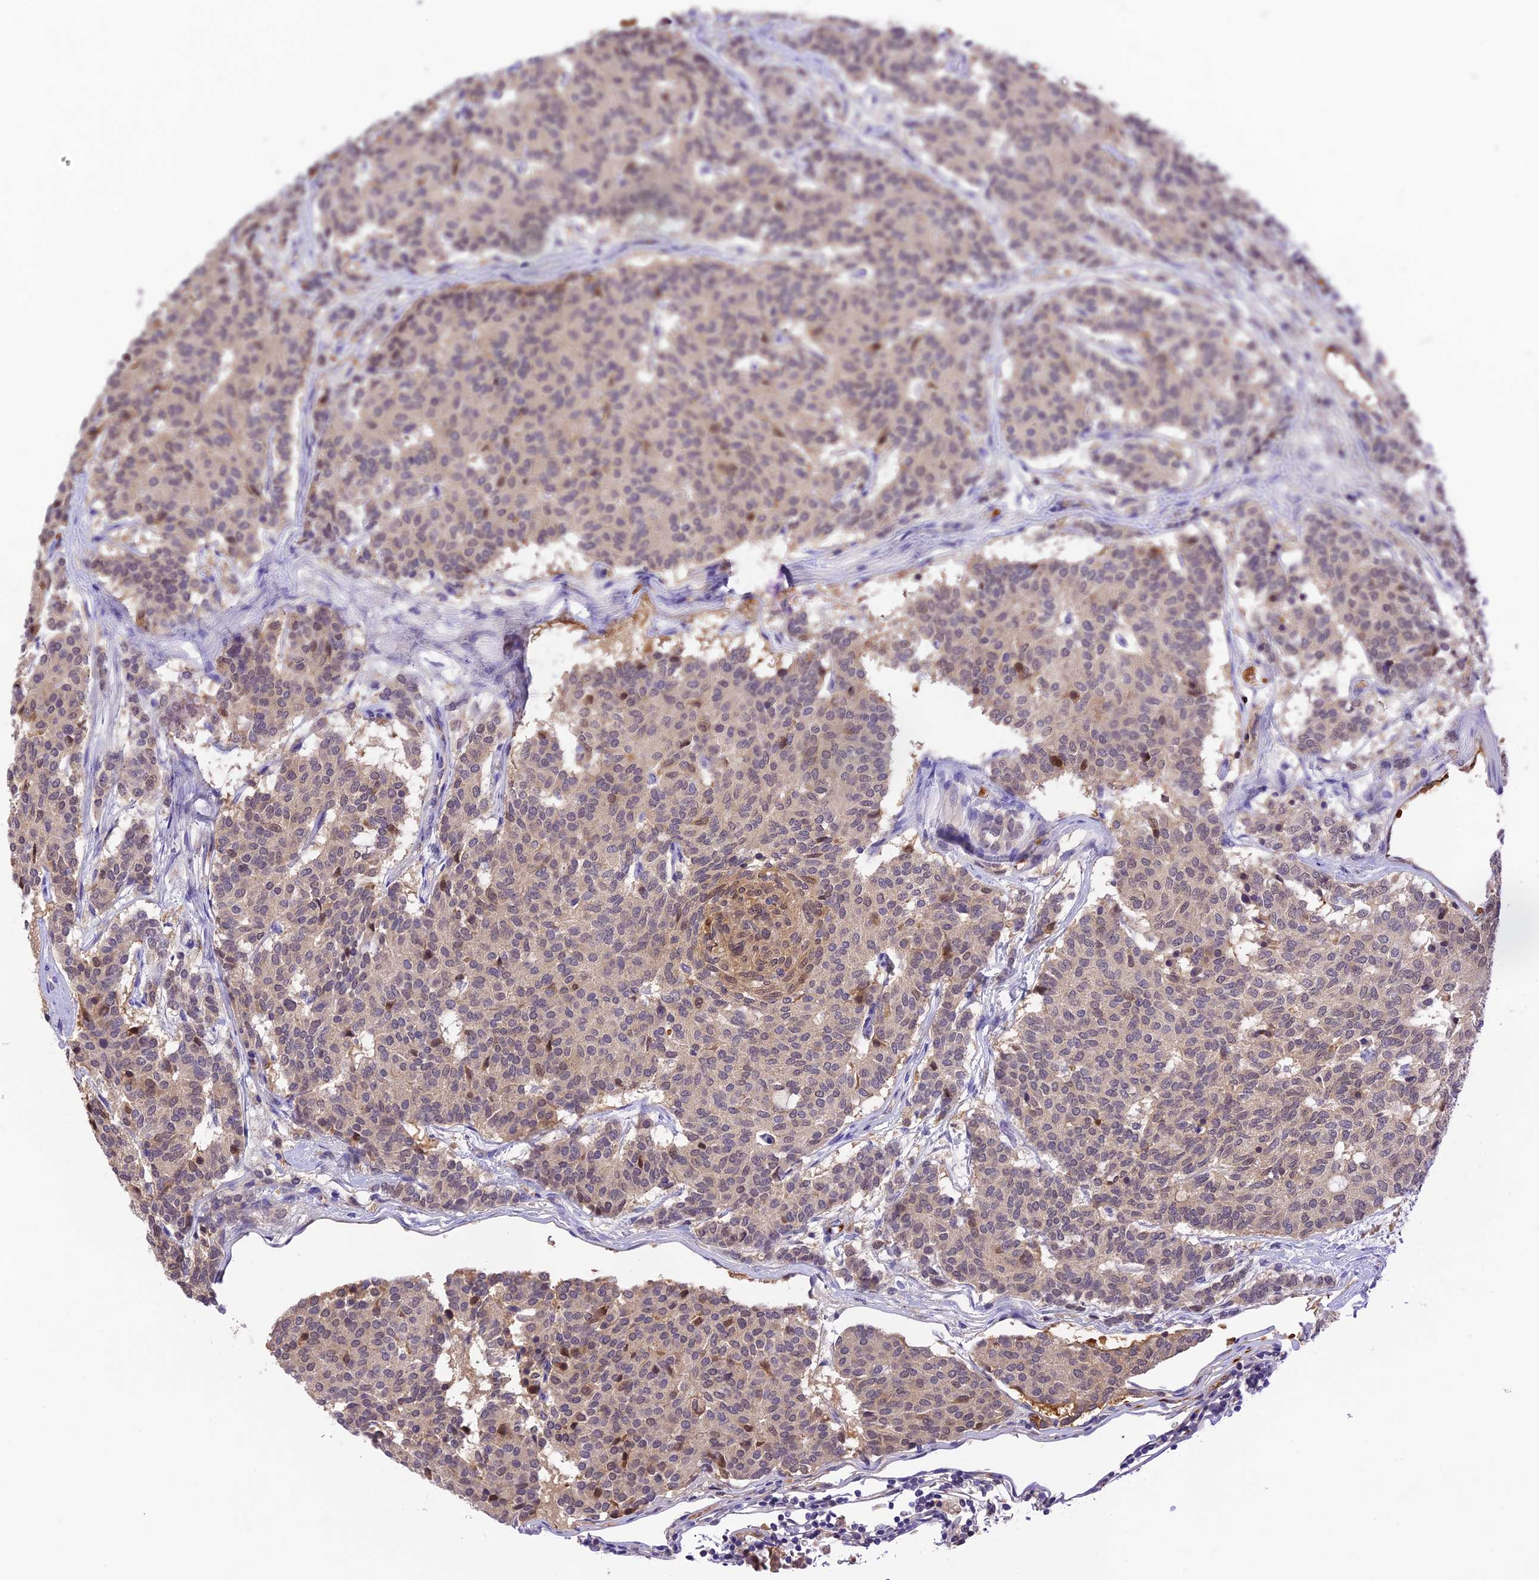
{"staining": {"intensity": "weak", "quantity": "<25%", "location": "cytoplasmic/membranous"}, "tissue": "carcinoid", "cell_type": "Tumor cells", "image_type": "cancer", "snomed": [{"axis": "morphology", "description": "Carcinoid, malignant, NOS"}, {"axis": "topography", "description": "Pancreas"}], "caption": "A high-resolution histopathology image shows immunohistochemistry staining of malignant carcinoid, which reveals no significant positivity in tumor cells.", "gene": "HDHD2", "patient": {"sex": "female", "age": 54}}